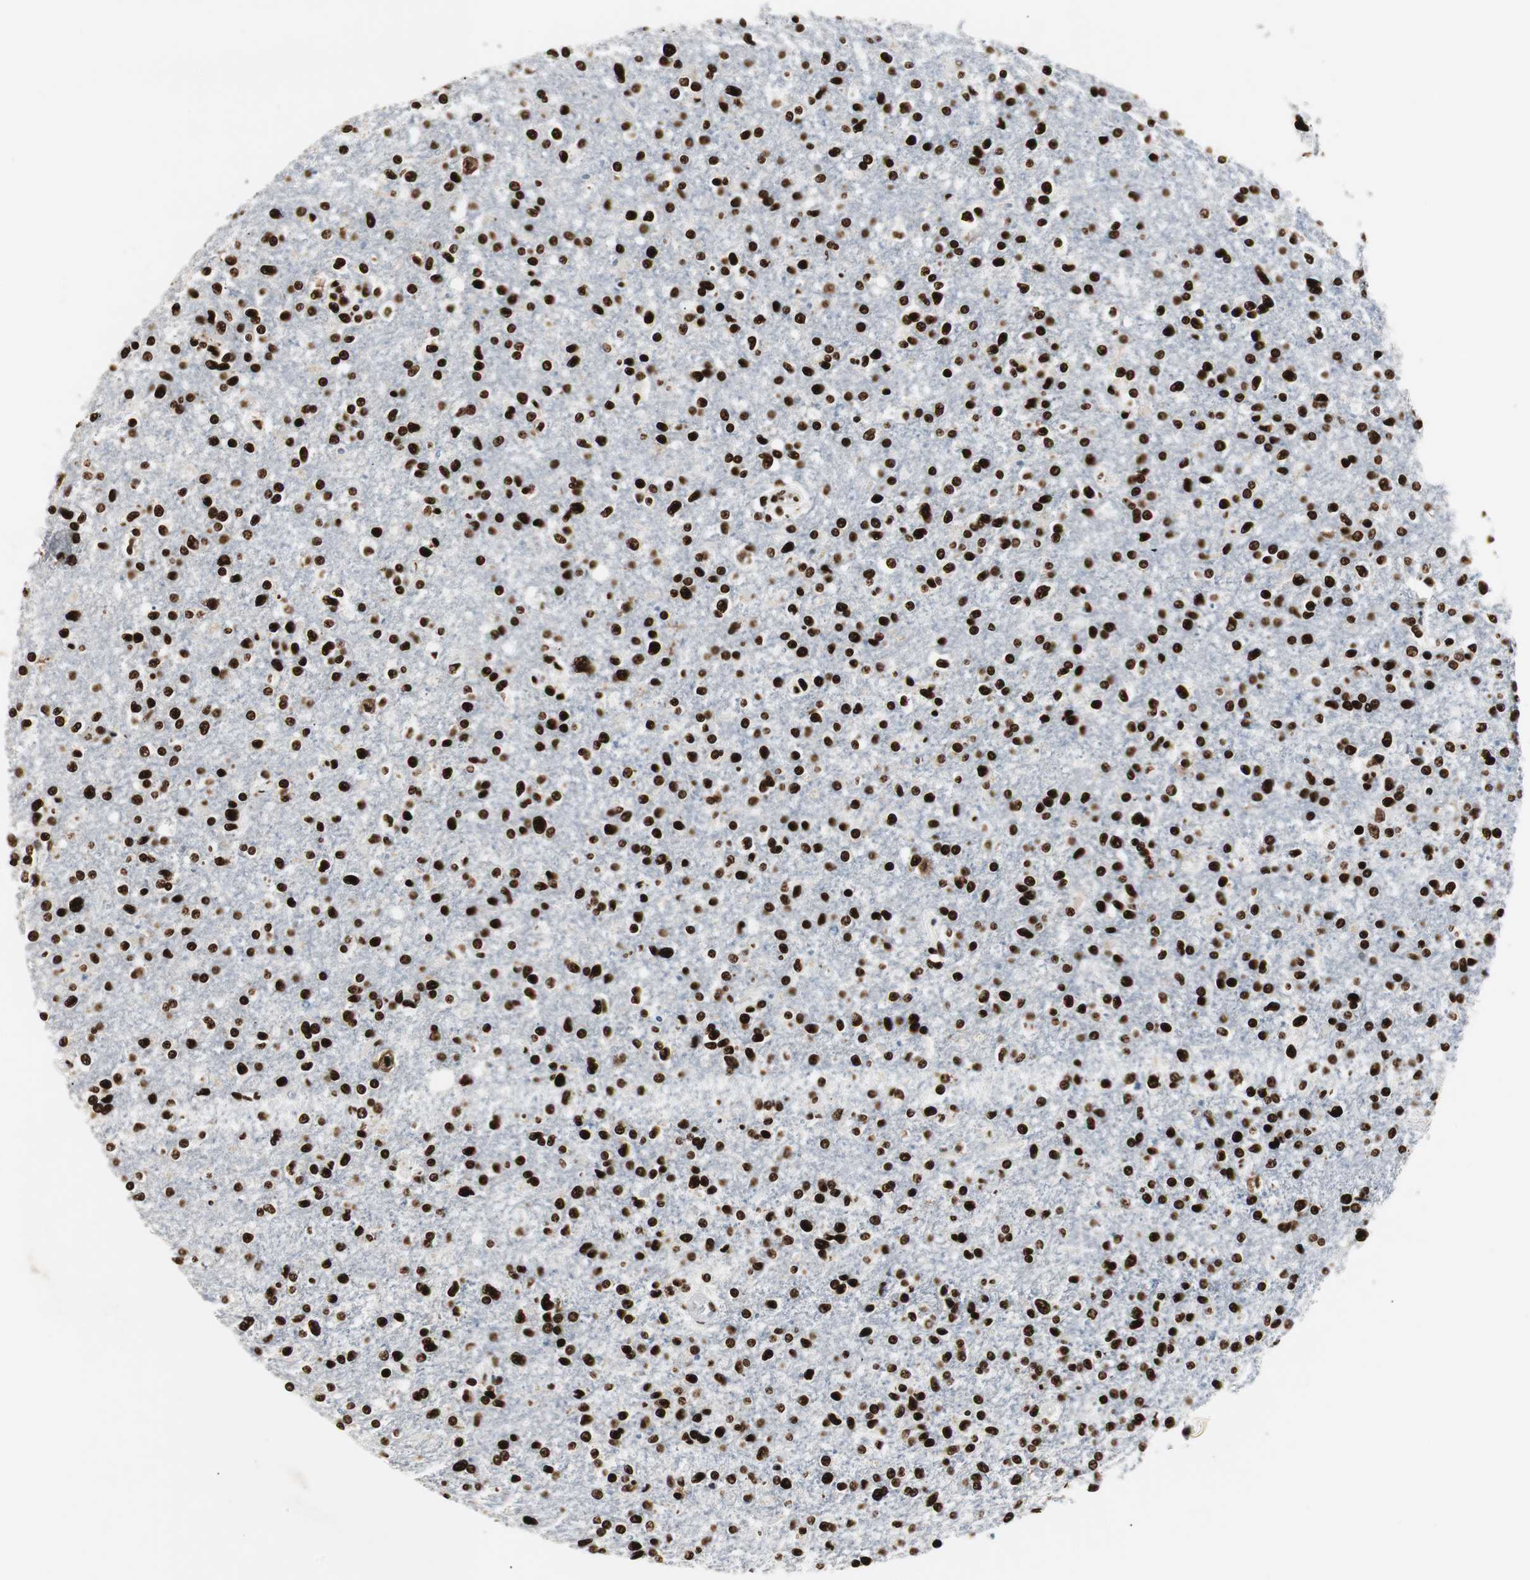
{"staining": {"intensity": "strong", "quantity": ">75%", "location": "nuclear"}, "tissue": "glioma", "cell_type": "Tumor cells", "image_type": "cancer", "snomed": [{"axis": "morphology", "description": "Glioma, malignant, High grade"}, {"axis": "topography", "description": "Cerebral cortex"}], "caption": "High-grade glioma (malignant) stained with a protein marker displays strong staining in tumor cells.", "gene": "MTA2", "patient": {"sex": "male", "age": 76}}